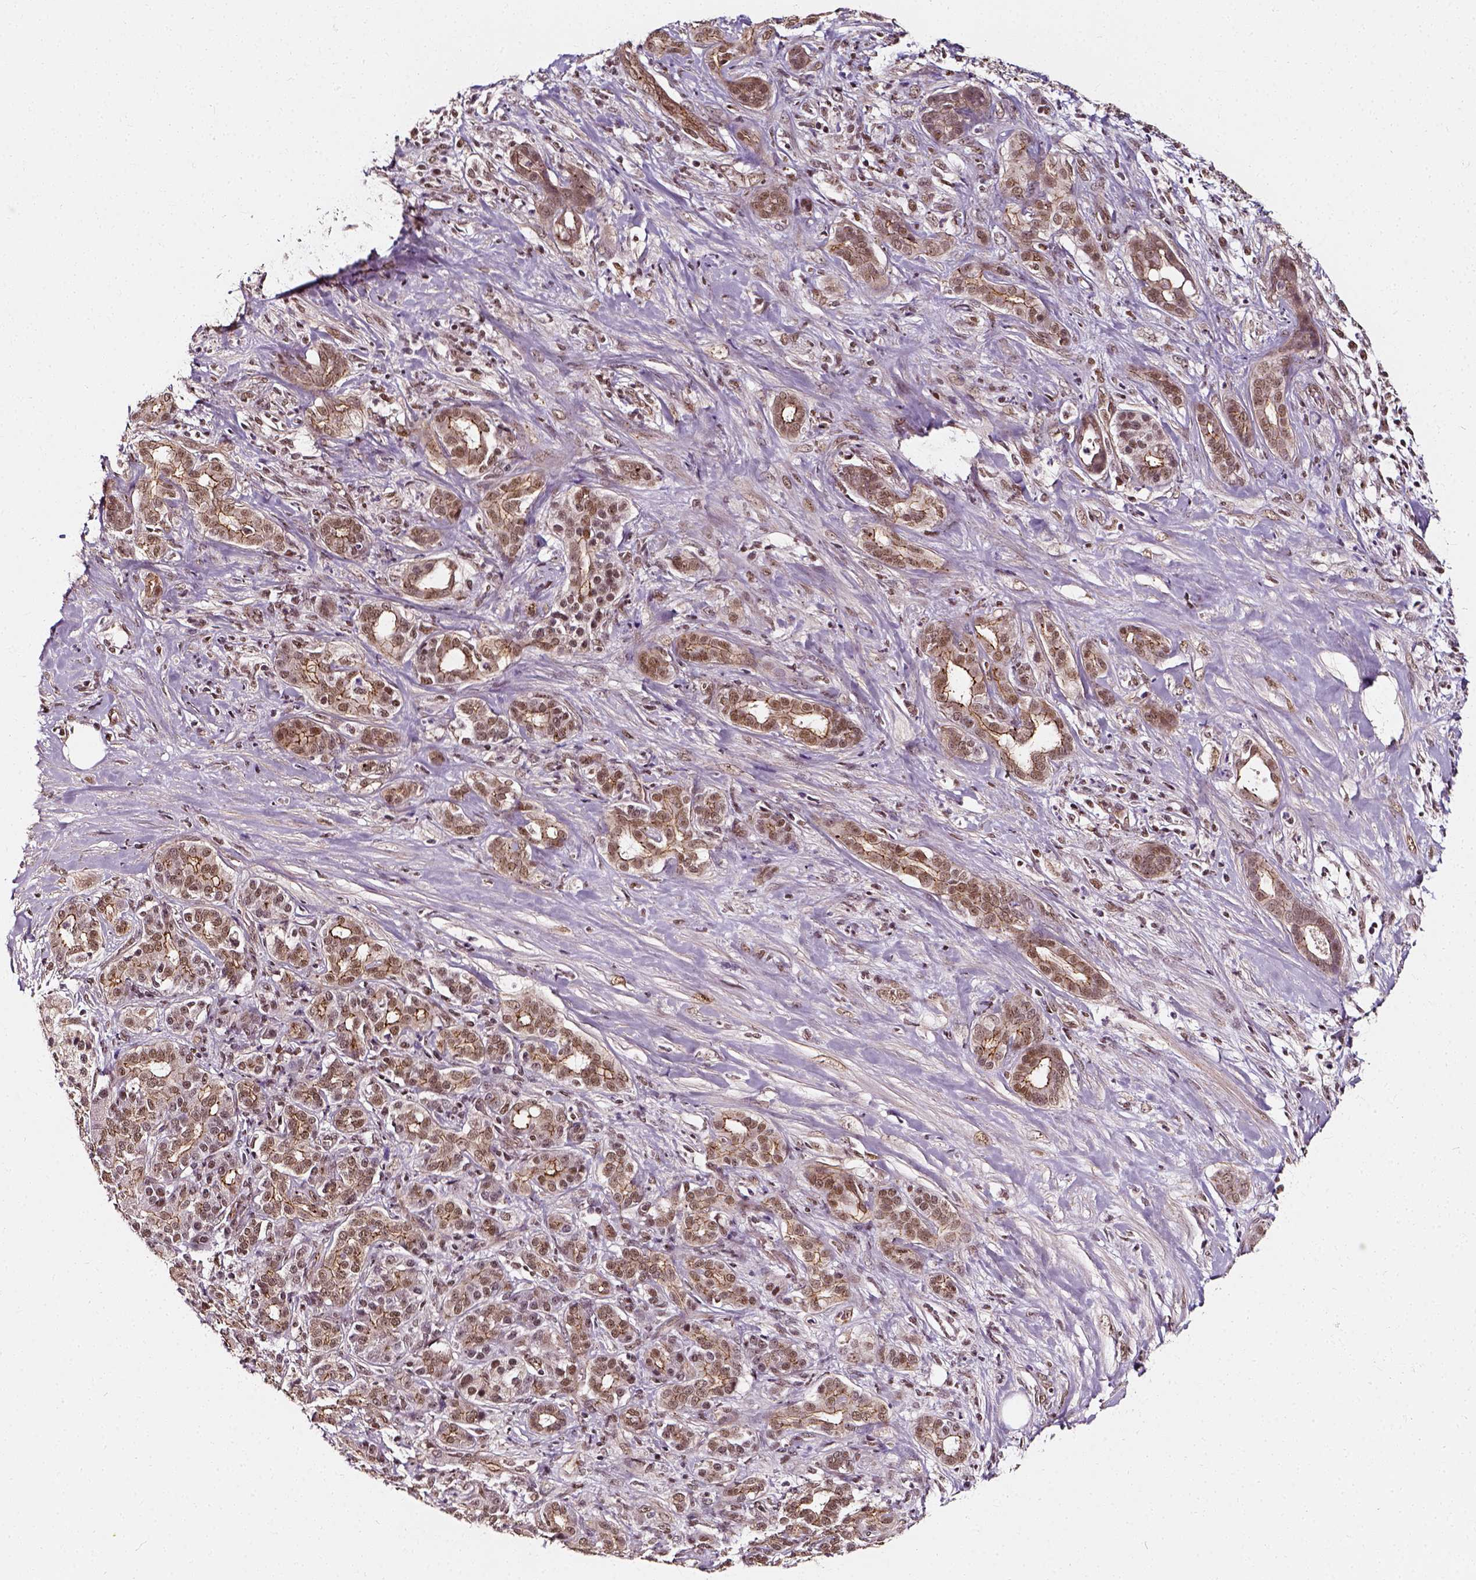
{"staining": {"intensity": "moderate", "quantity": ">75%", "location": "nuclear"}, "tissue": "pancreatic cancer", "cell_type": "Tumor cells", "image_type": "cancer", "snomed": [{"axis": "morphology", "description": "Normal tissue, NOS"}, {"axis": "morphology", "description": "Inflammation, NOS"}, {"axis": "morphology", "description": "Adenocarcinoma, NOS"}, {"axis": "topography", "description": "Pancreas"}], "caption": "Moderate nuclear protein expression is present in approximately >75% of tumor cells in pancreatic cancer. (Brightfield microscopy of DAB IHC at high magnification).", "gene": "NACC1", "patient": {"sex": "male", "age": 57}}